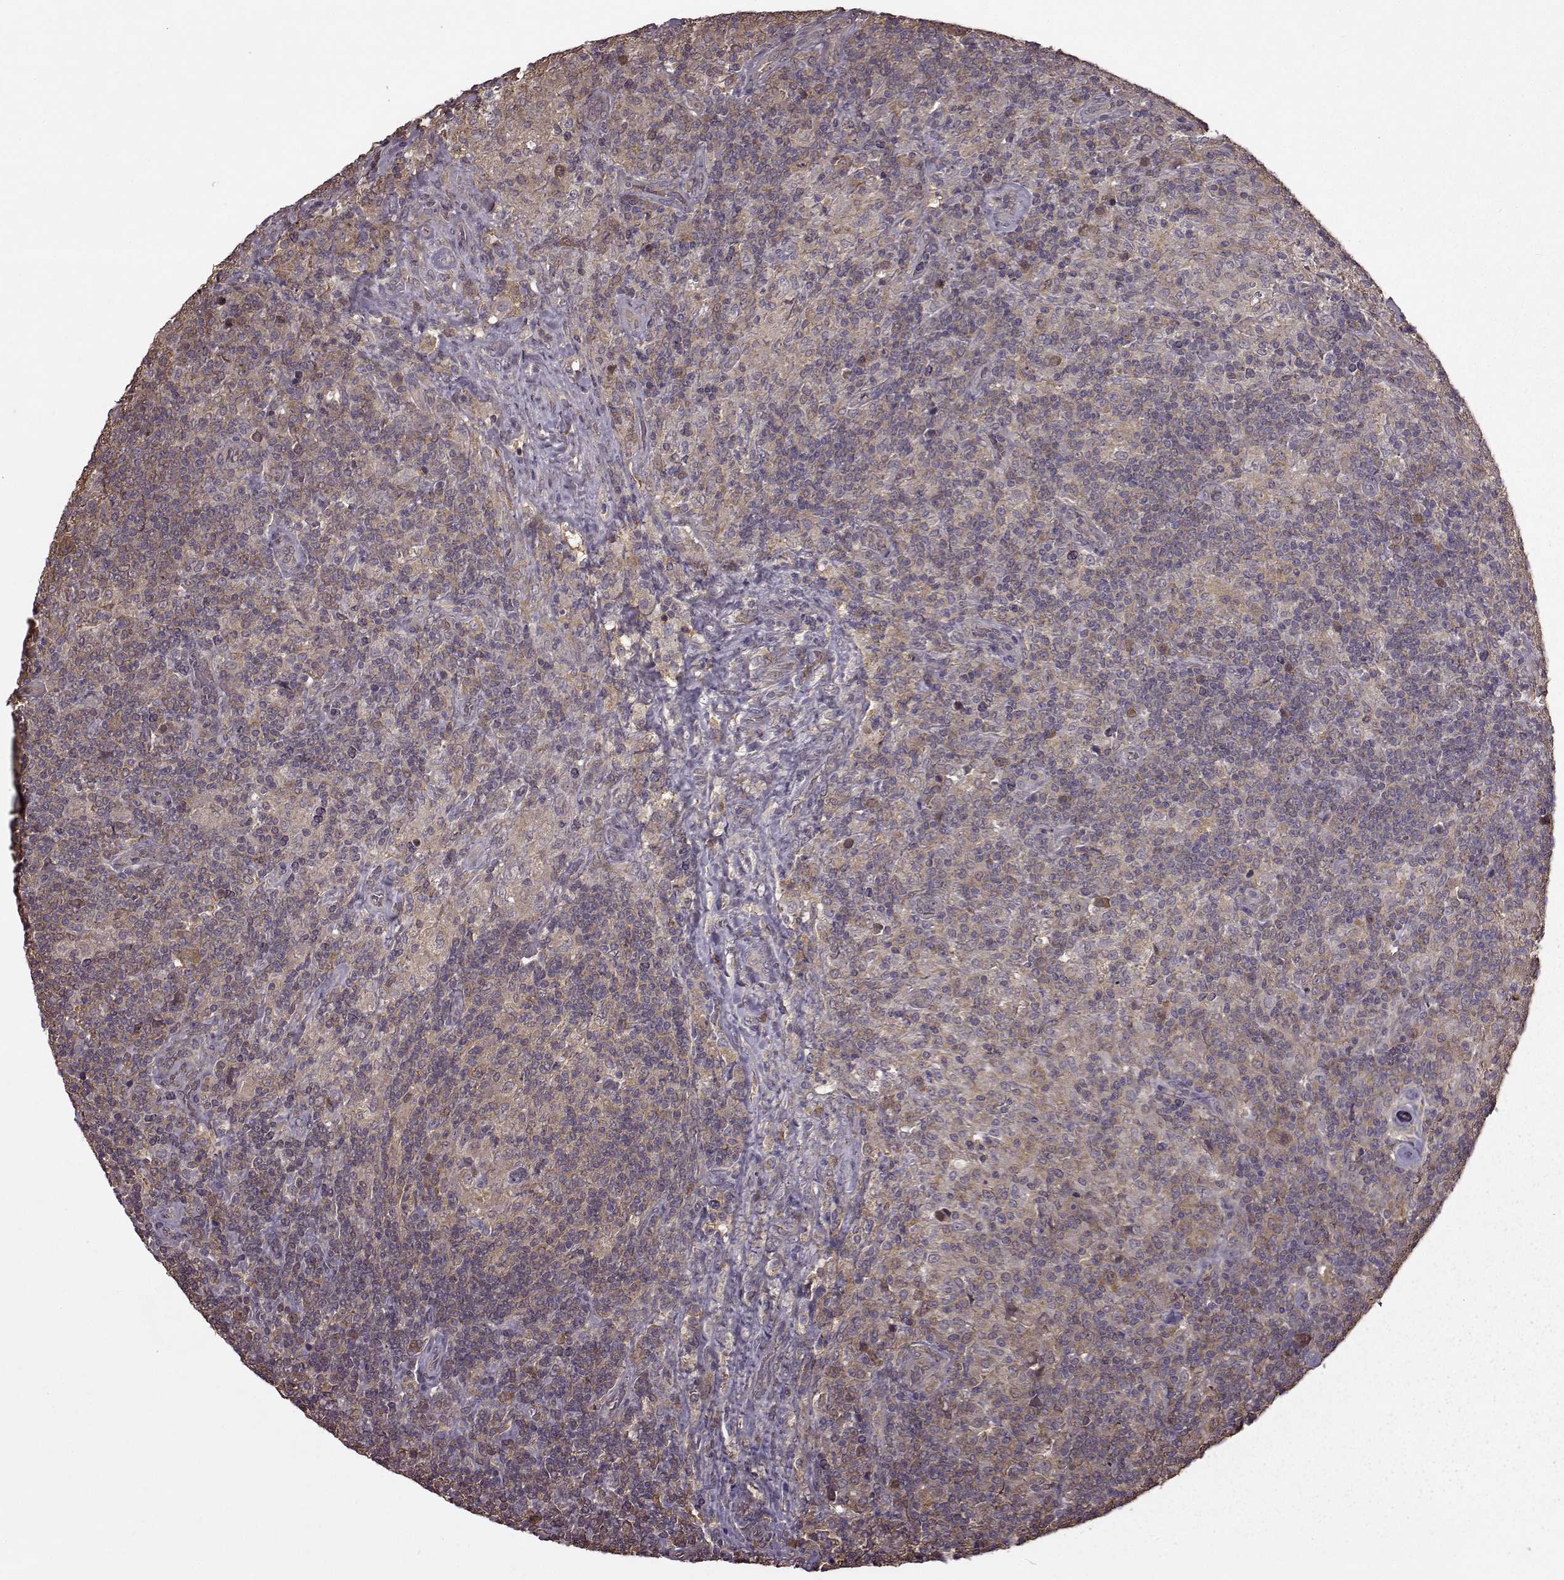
{"staining": {"intensity": "negative", "quantity": "none", "location": "none"}, "tissue": "lymphoma", "cell_type": "Tumor cells", "image_type": "cancer", "snomed": [{"axis": "morphology", "description": "Hodgkin's disease, NOS"}, {"axis": "topography", "description": "Lymph node"}], "caption": "This is a image of immunohistochemistry staining of Hodgkin's disease, which shows no expression in tumor cells. (DAB IHC with hematoxylin counter stain).", "gene": "NME1-NME2", "patient": {"sex": "male", "age": 70}}